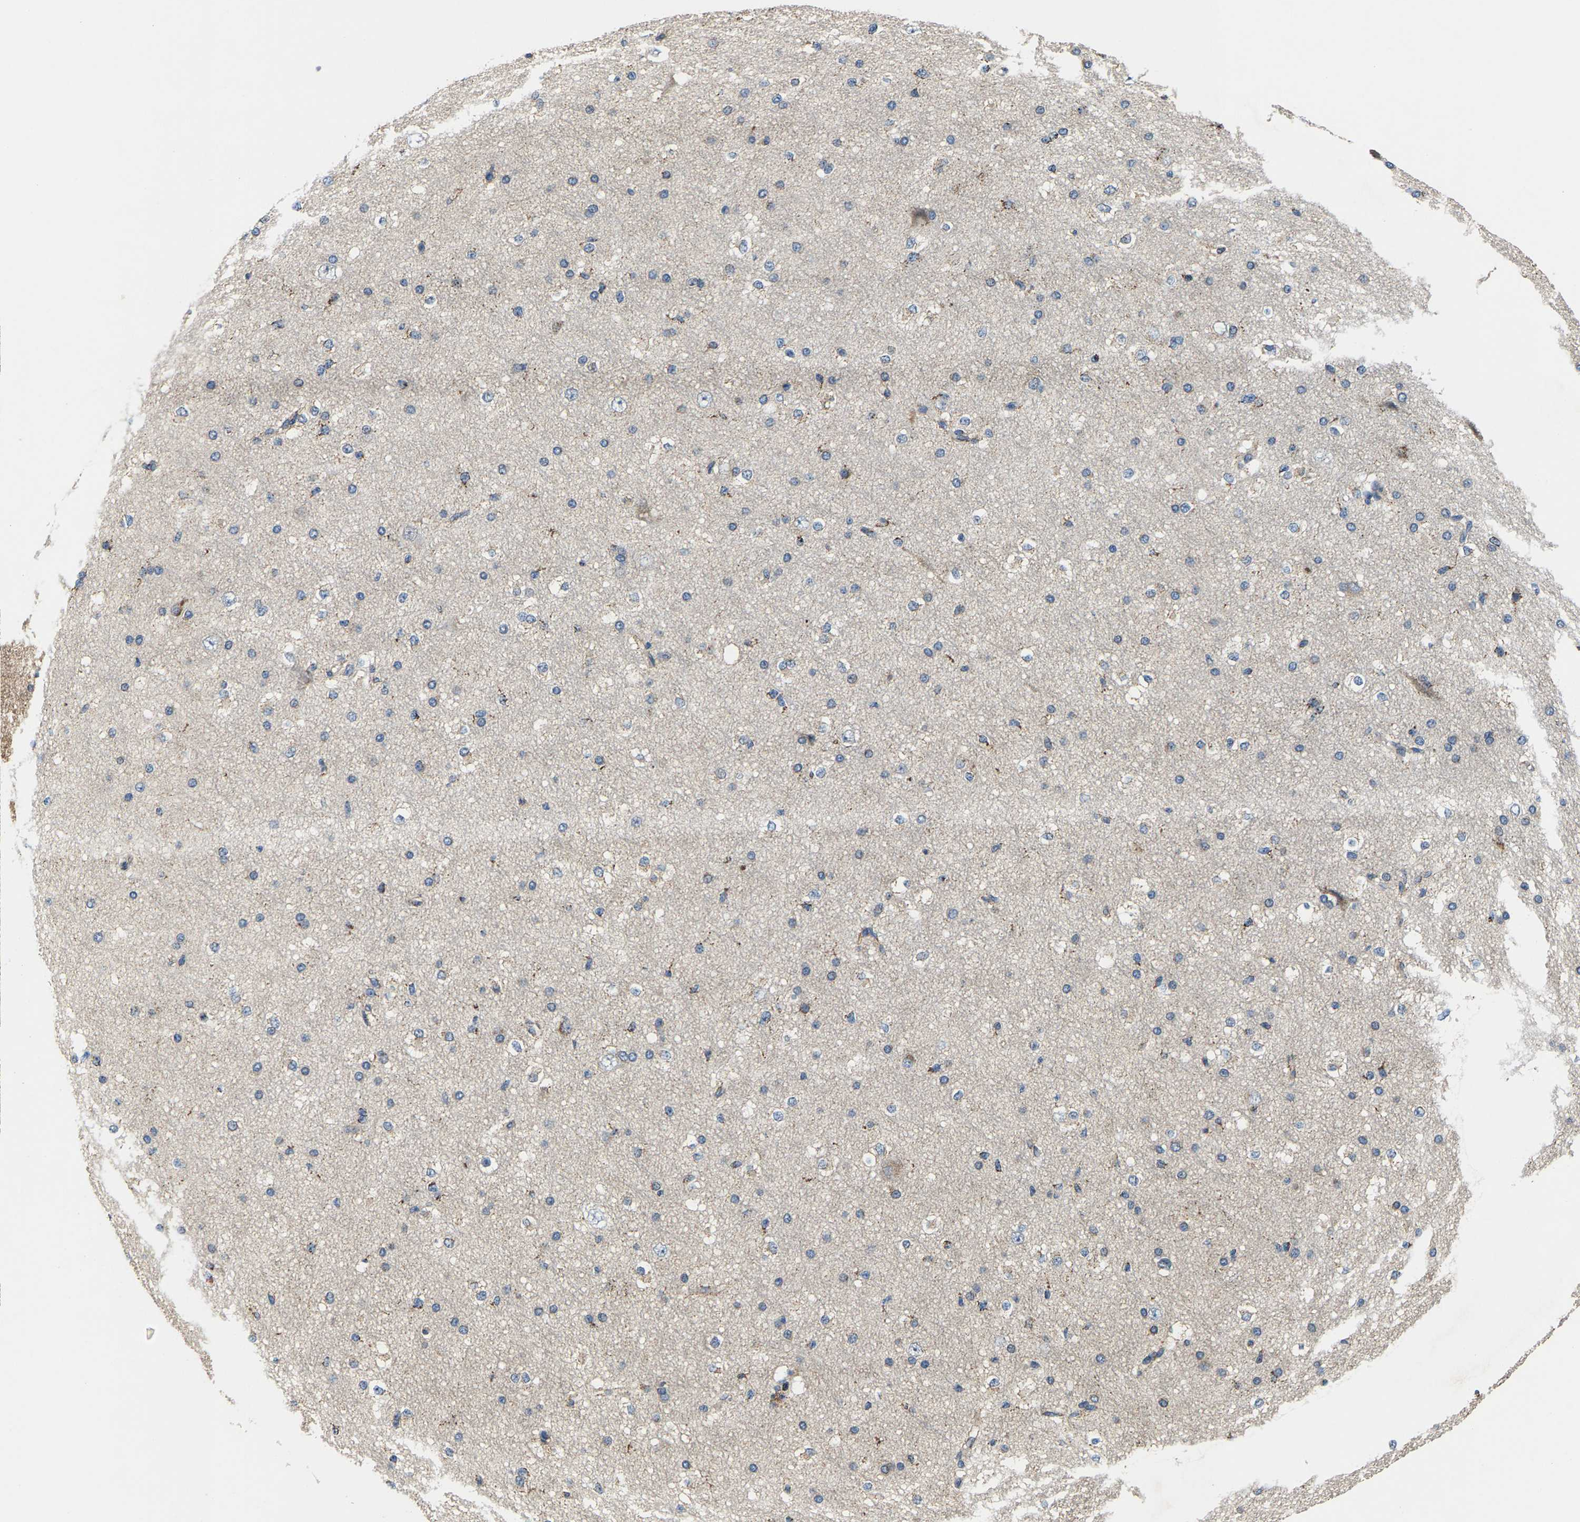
{"staining": {"intensity": "weak", "quantity": "25%-75%", "location": "cytoplasmic/membranous"}, "tissue": "cerebral cortex", "cell_type": "Endothelial cells", "image_type": "normal", "snomed": [{"axis": "morphology", "description": "Normal tissue, NOS"}, {"axis": "morphology", "description": "Developmental malformation"}, {"axis": "topography", "description": "Cerebral cortex"}], "caption": "Human cerebral cortex stained for a protein (brown) displays weak cytoplasmic/membranous positive positivity in about 25%-75% of endothelial cells.", "gene": "SHMT2", "patient": {"sex": "female", "age": 30}}